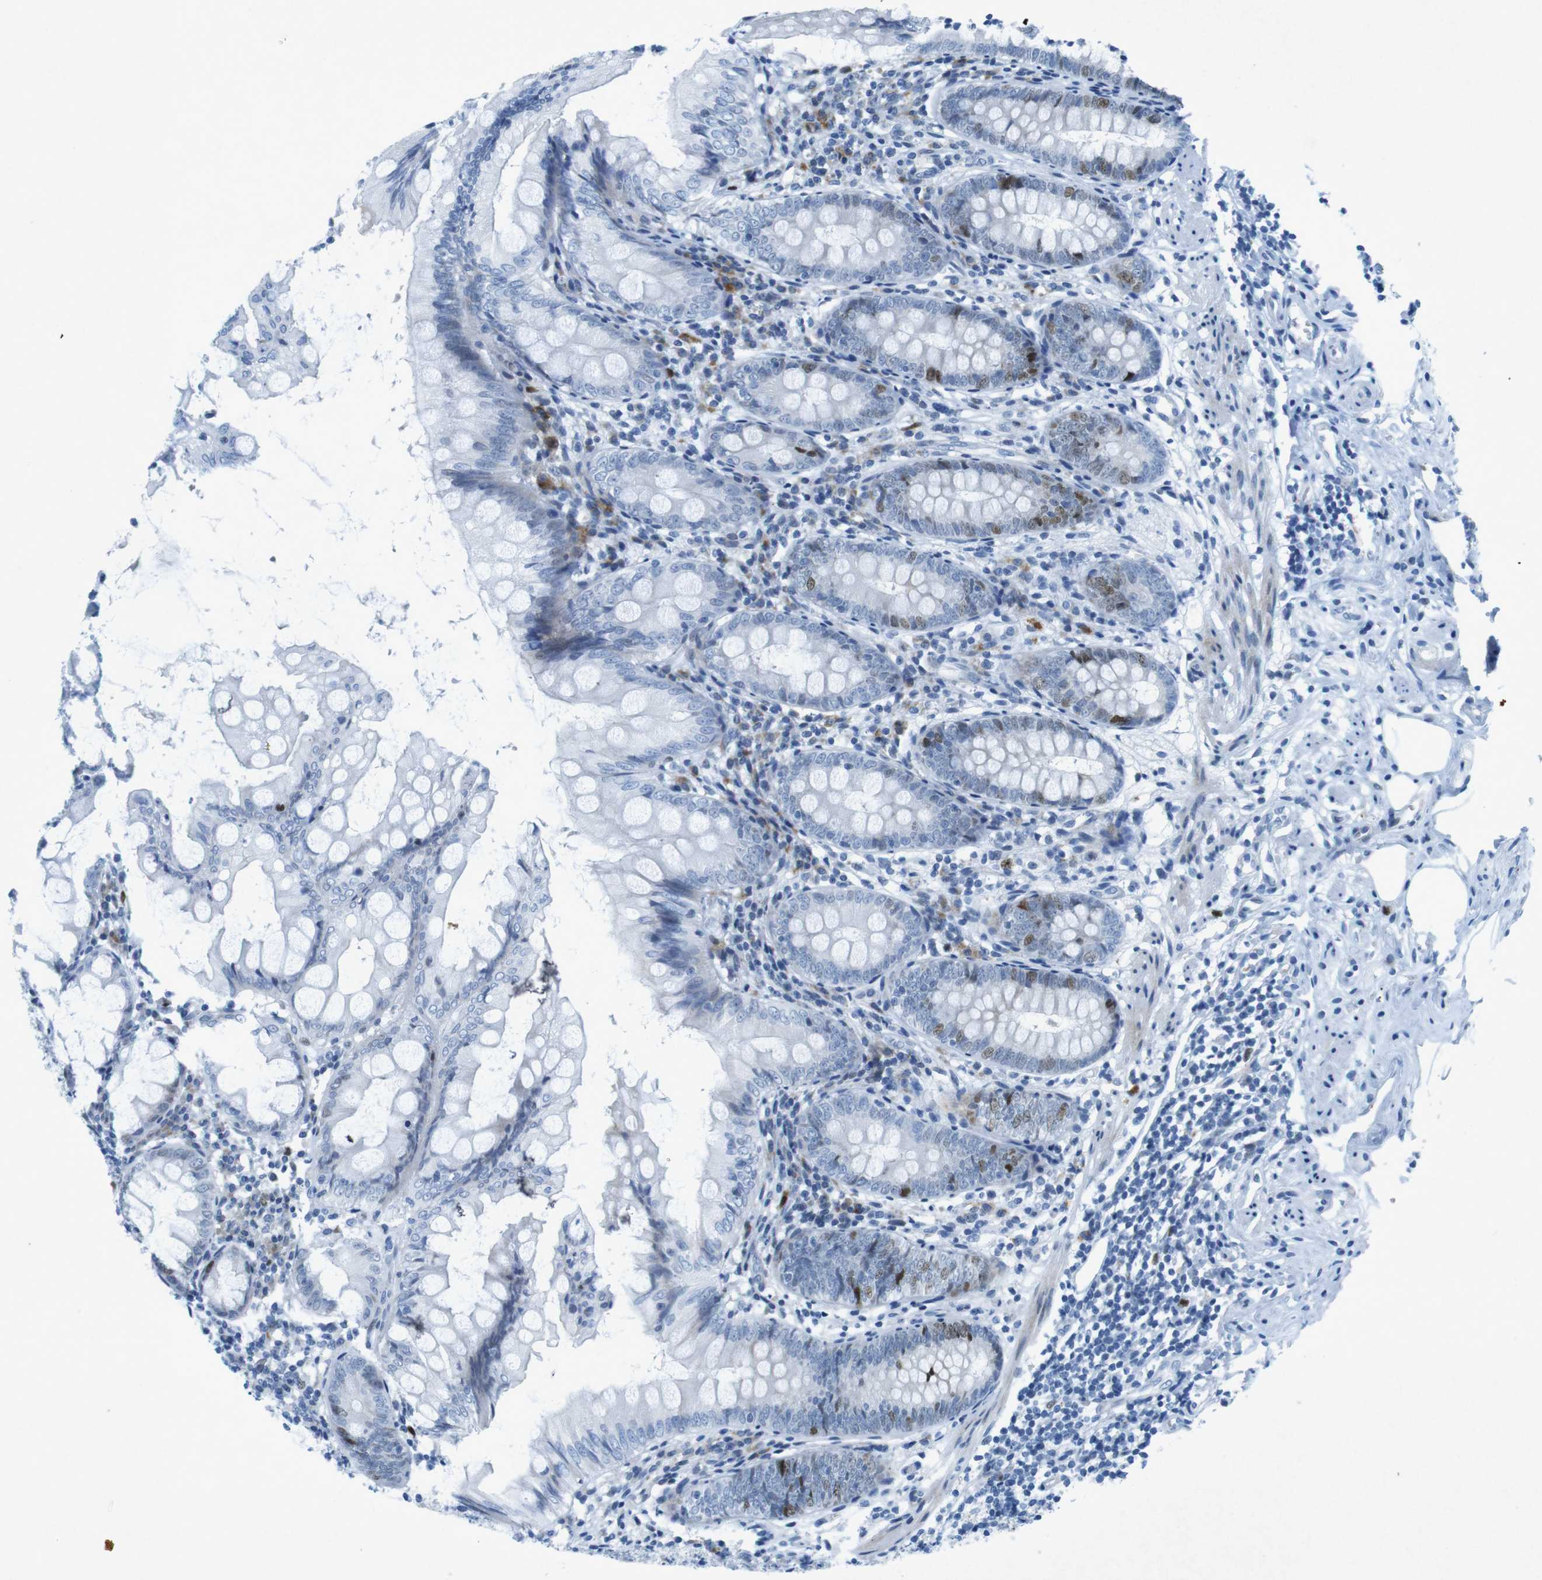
{"staining": {"intensity": "strong", "quantity": "<25%", "location": "nuclear"}, "tissue": "appendix", "cell_type": "Glandular cells", "image_type": "normal", "snomed": [{"axis": "morphology", "description": "Normal tissue, NOS"}, {"axis": "topography", "description": "Appendix"}], "caption": "Glandular cells display strong nuclear staining in approximately <25% of cells in benign appendix.", "gene": "CHAF1A", "patient": {"sex": "female", "age": 77}}